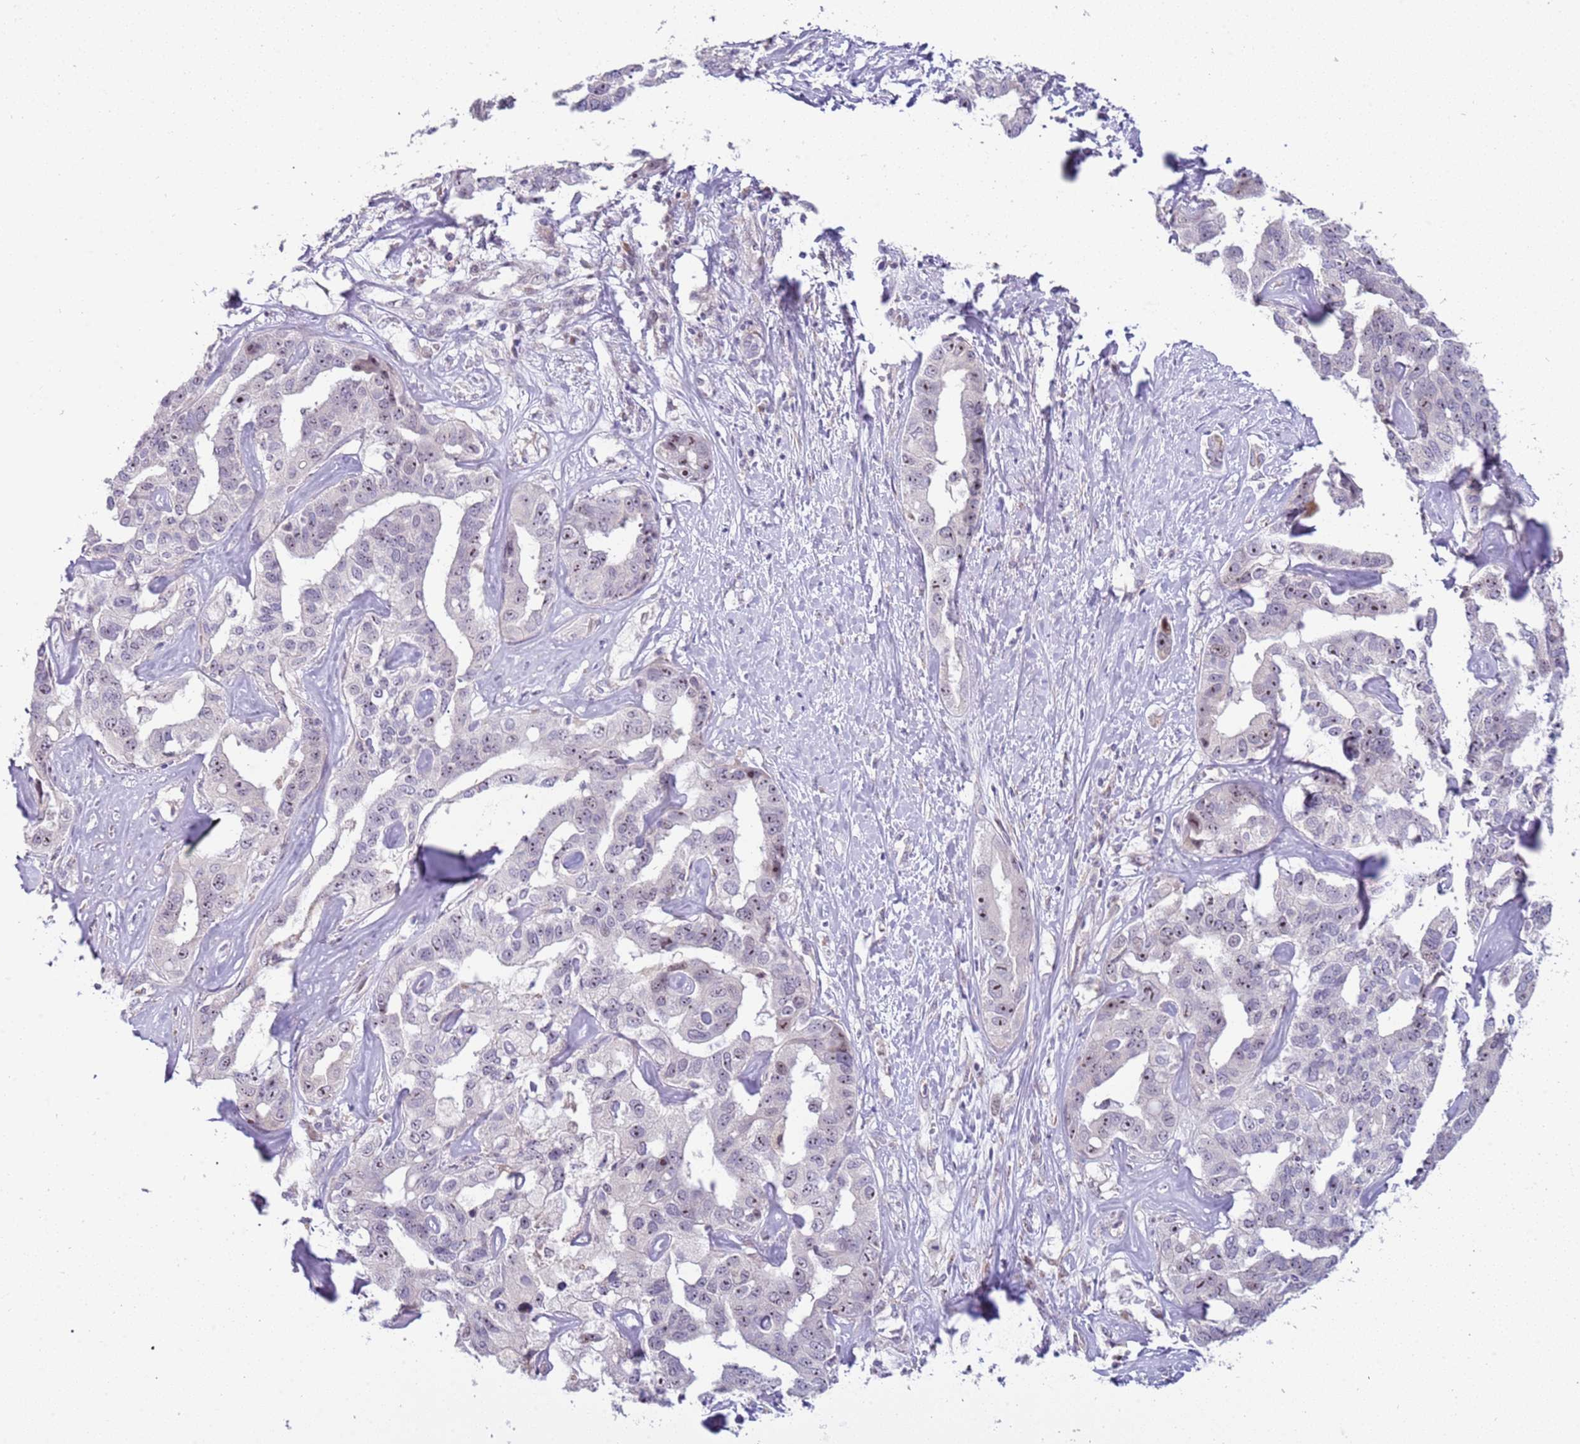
{"staining": {"intensity": "weak", "quantity": "25%-75%", "location": "nuclear"}, "tissue": "liver cancer", "cell_type": "Tumor cells", "image_type": "cancer", "snomed": [{"axis": "morphology", "description": "Cholangiocarcinoma"}, {"axis": "topography", "description": "Liver"}], "caption": "Immunohistochemistry (IHC) (DAB (3,3'-diaminobenzidine)) staining of liver cancer (cholangiocarcinoma) reveals weak nuclear protein expression in about 25%-75% of tumor cells. (DAB IHC with brightfield microscopy, high magnification).", "gene": "UCMA", "patient": {"sex": "male", "age": 59}}